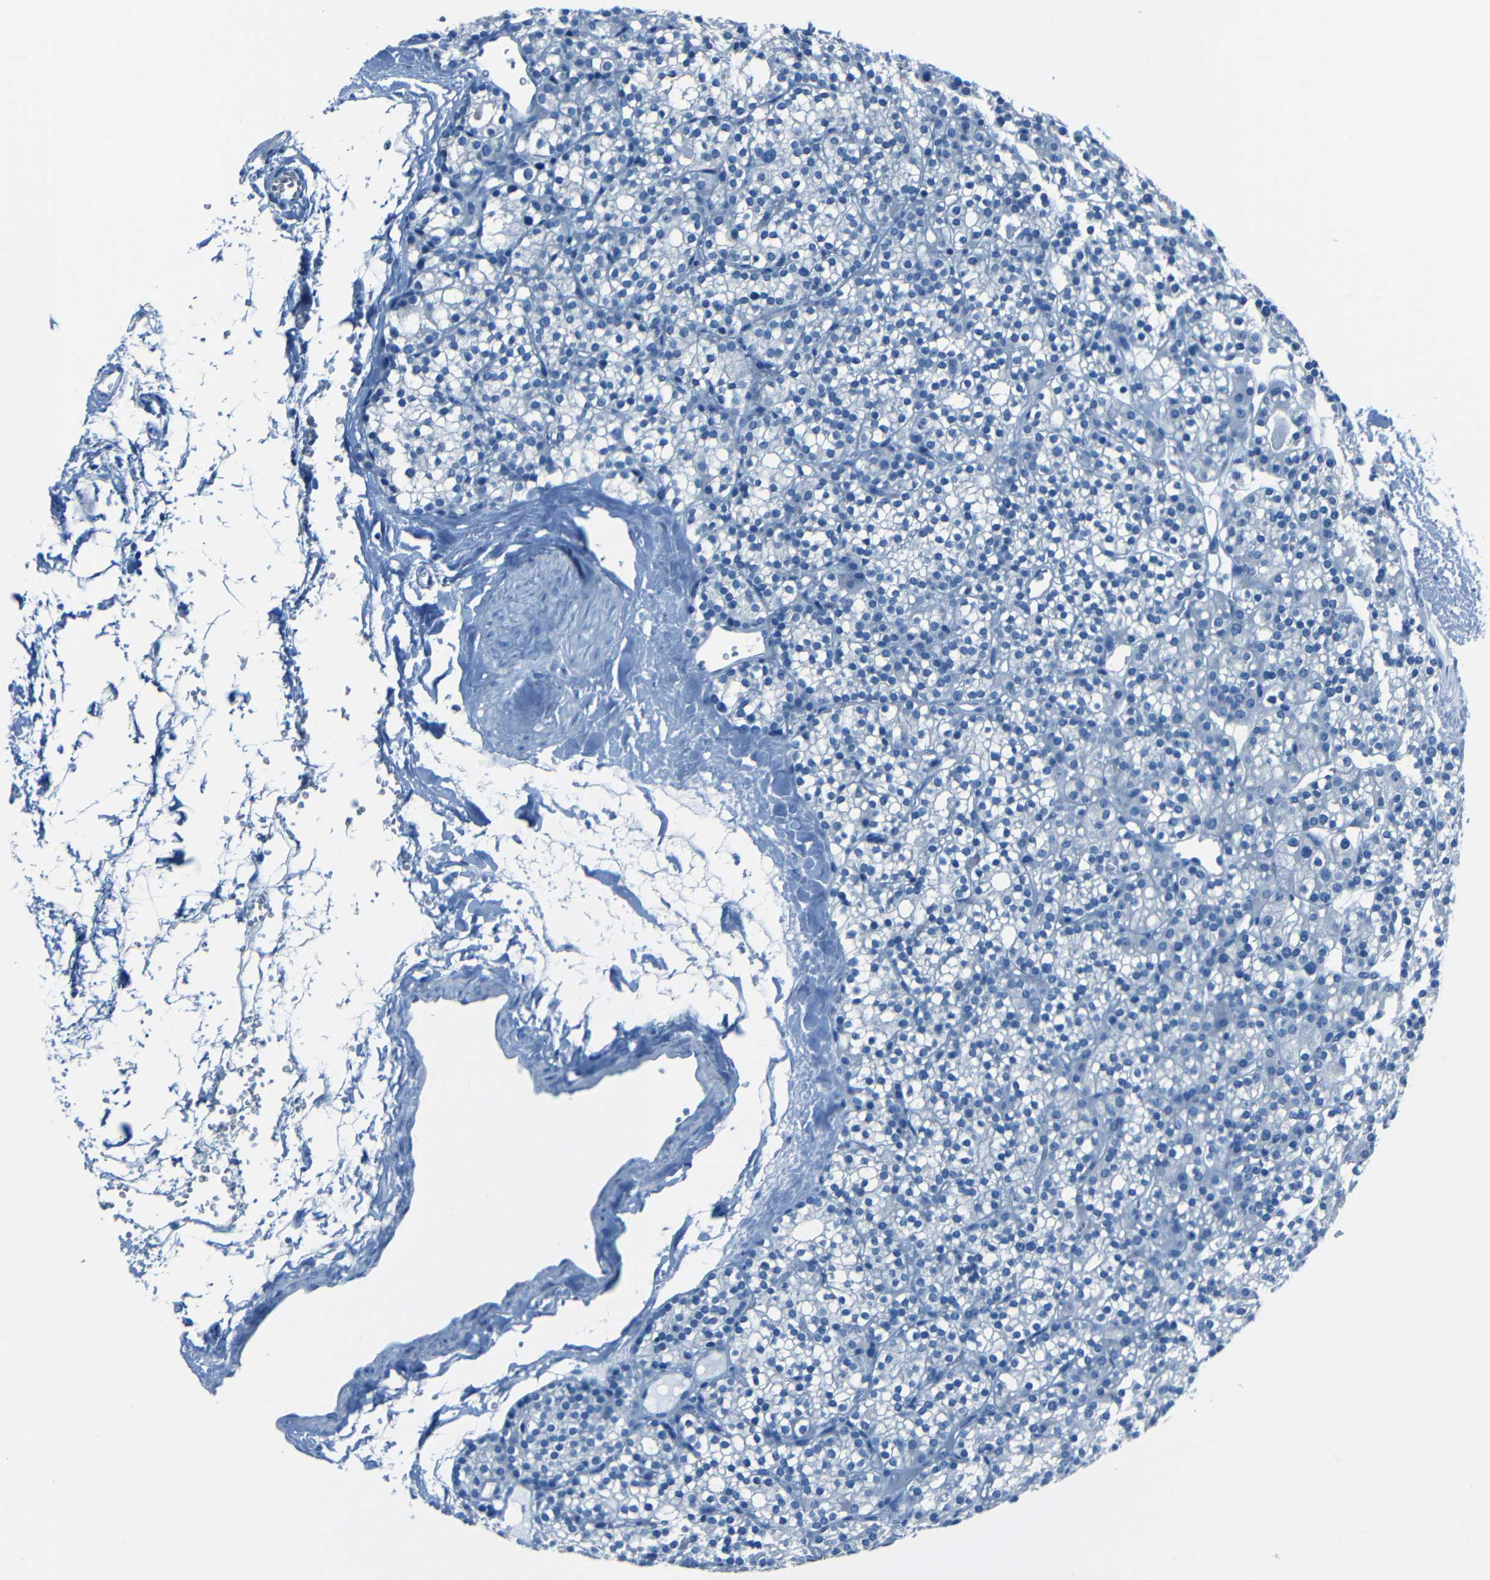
{"staining": {"intensity": "negative", "quantity": "none", "location": "none"}, "tissue": "parathyroid gland", "cell_type": "Glandular cells", "image_type": "normal", "snomed": [{"axis": "morphology", "description": "Normal tissue, NOS"}, {"axis": "topography", "description": "Parathyroid gland"}], "caption": "Micrograph shows no protein expression in glandular cells of normal parathyroid gland. (Immunohistochemistry, brightfield microscopy, high magnification).", "gene": "FBN2", "patient": {"sex": "female", "age": 64}}